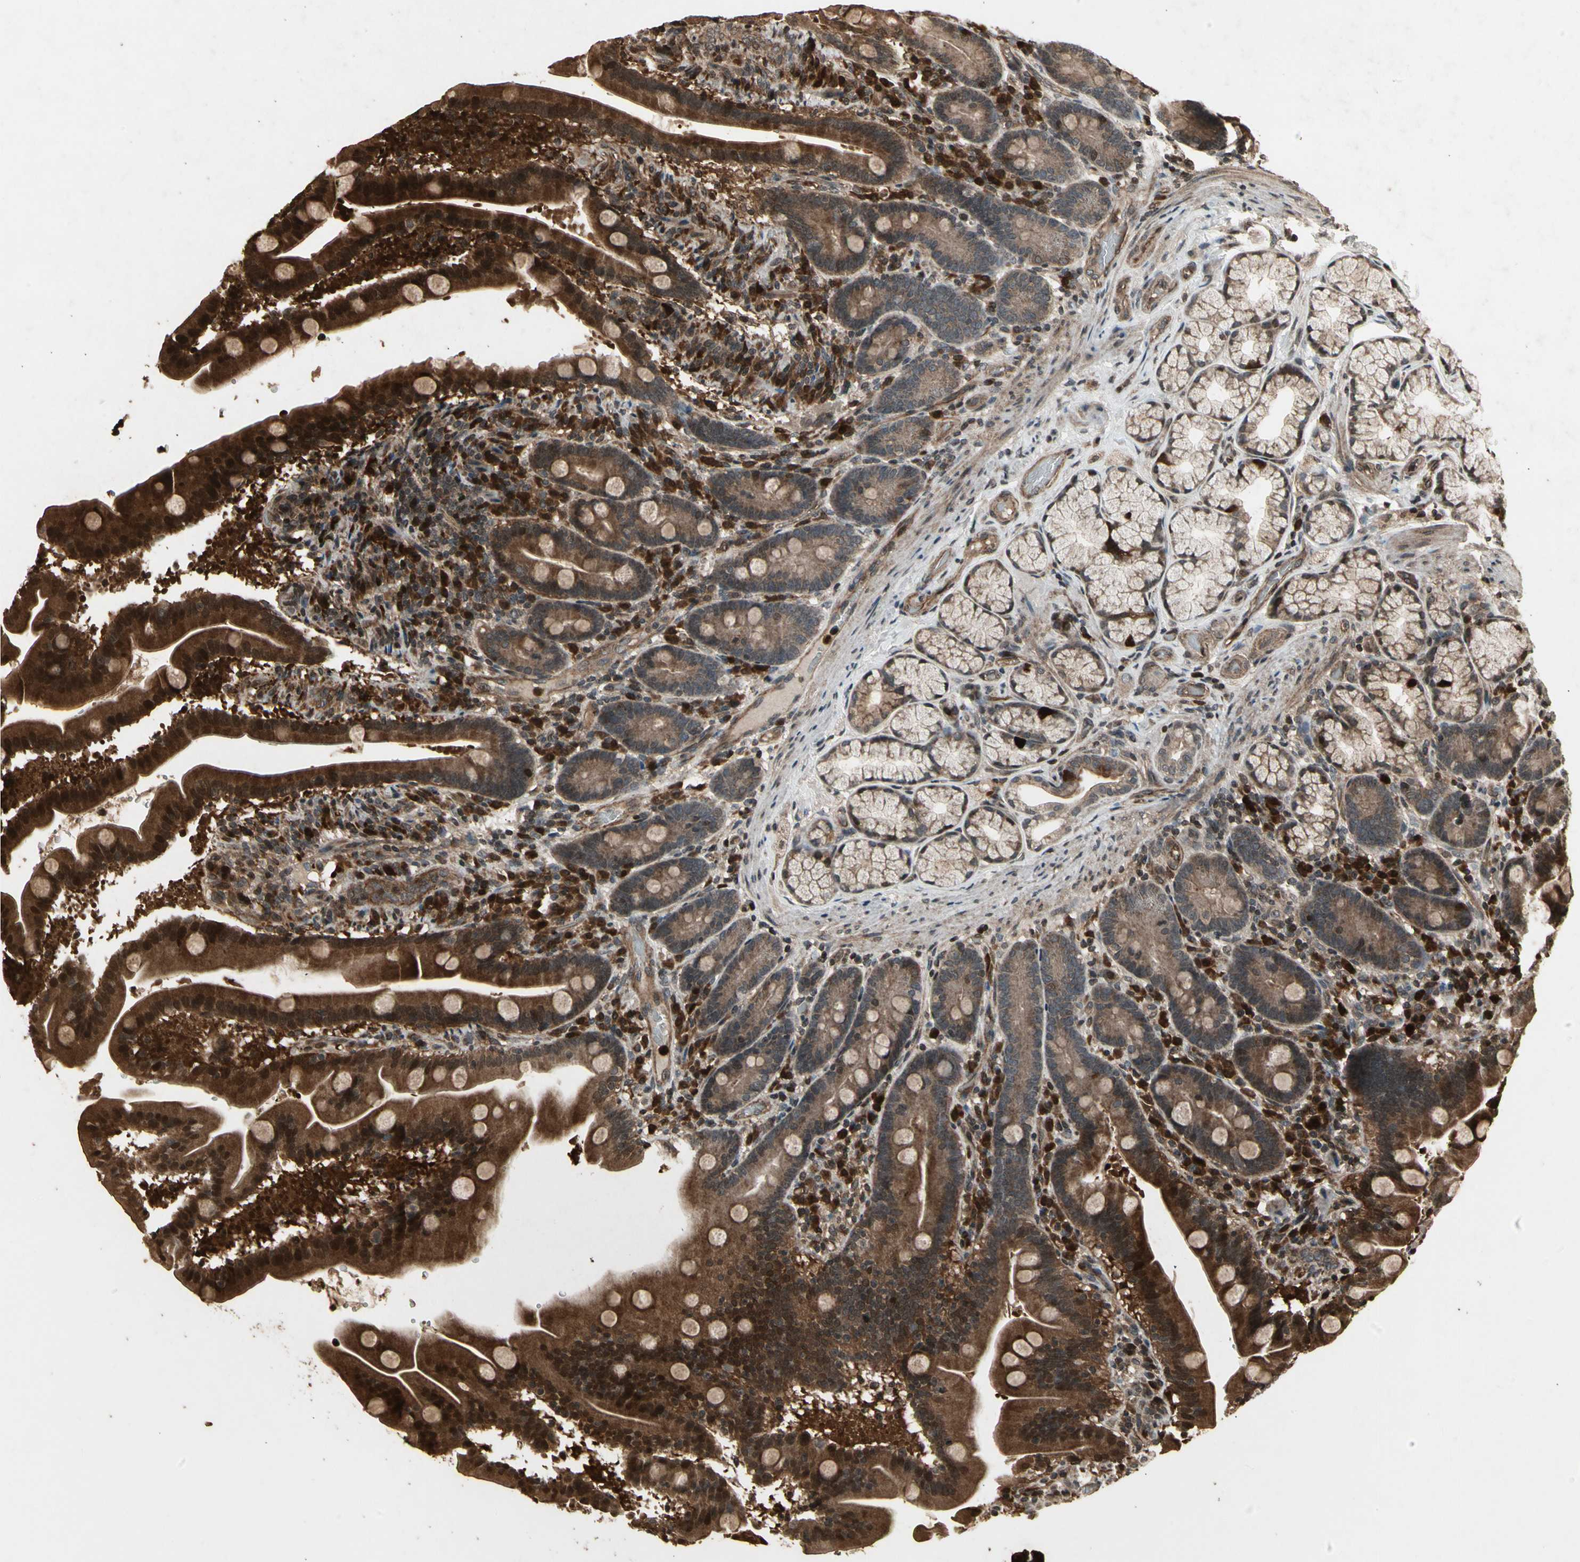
{"staining": {"intensity": "strong", "quantity": ">75%", "location": "cytoplasmic/membranous"}, "tissue": "duodenum", "cell_type": "Glandular cells", "image_type": "normal", "snomed": [{"axis": "morphology", "description": "Normal tissue, NOS"}, {"axis": "topography", "description": "Duodenum"}], "caption": "IHC of unremarkable human duodenum displays high levels of strong cytoplasmic/membranous staining in about >75% of glandular cells.", "gene": "GLRX", "patient": {"sex": "male", "age": 54}}